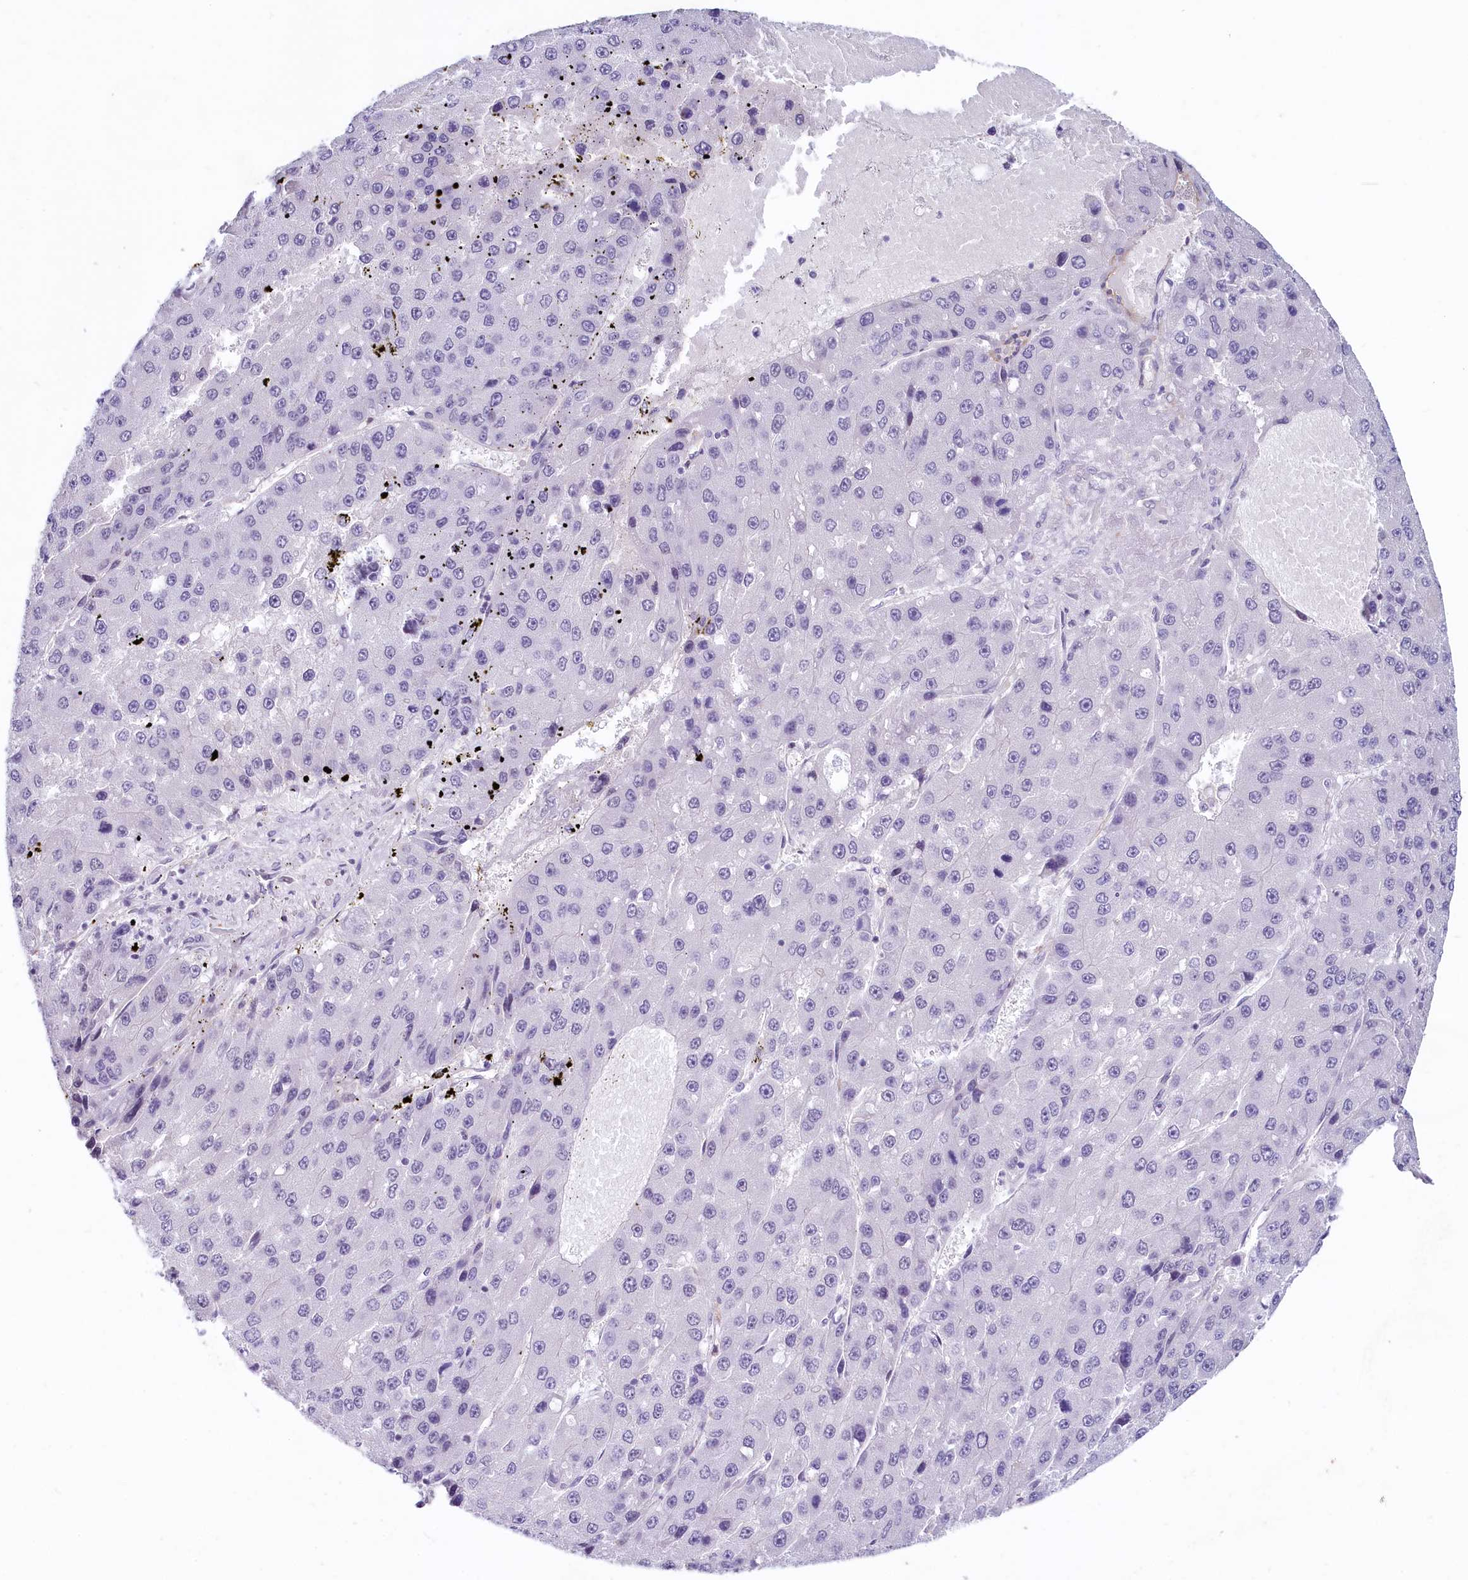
{"staining": {"intensity": "negative", "quantity": "none", "location": "none"}, "tissue": "liver cancer", "cell_type": "Tumor cells", "image_type": "cancer", "snomed": [{"axis": "morphology", "description": "Carcinoma, Hepatocellular, NOS"}, {"axis": "topography", "description": "Liver"}], "caption": "Immunohistochemistry of hepatocellular carcinoma (liver) demonstrates no expression in tumor cells. (DAB immunohistochemistry visualized using brightfield microscopy, high magnification).", "gene": "PROCR", "patient": {"sex": "female", "age": 73}}